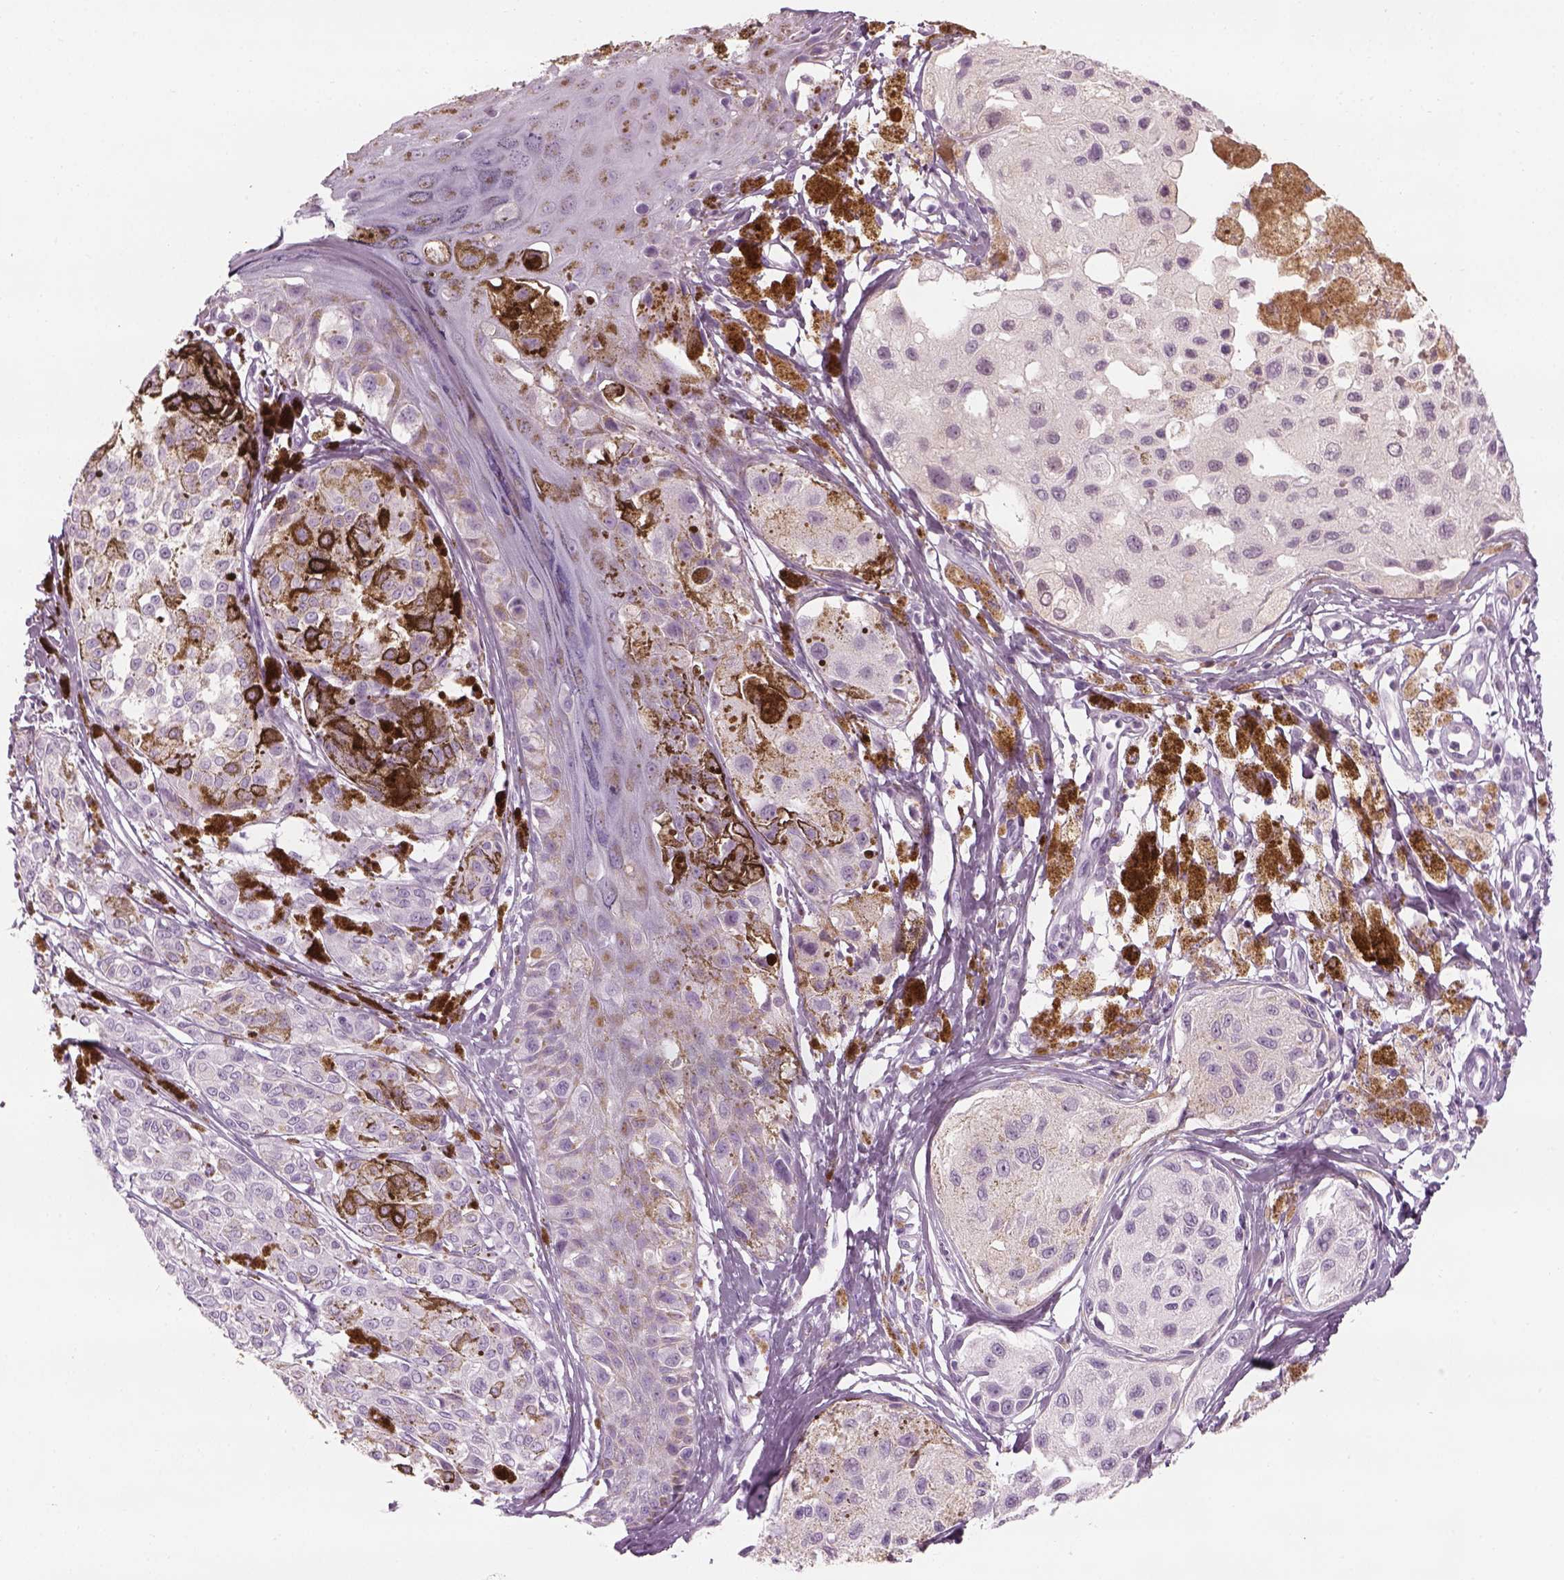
{"staining": {"intensity": "negative", "quantity": "none", "location": "none"}, "tissue": "melanoma", "cell_type": "Tumor cells", "image_type": "cancer", "snomed": [{"axis": "morphology", "description": "Malignant melanoma, NOS"}, {"axis": "topography", "description": "Skin"}], "caption": "Tumor cells show no significant staining in malignant melanoma. Nuclei are stained in blue.", "gene": "SAG", "patient": {"sex": "female", "age": 38}}